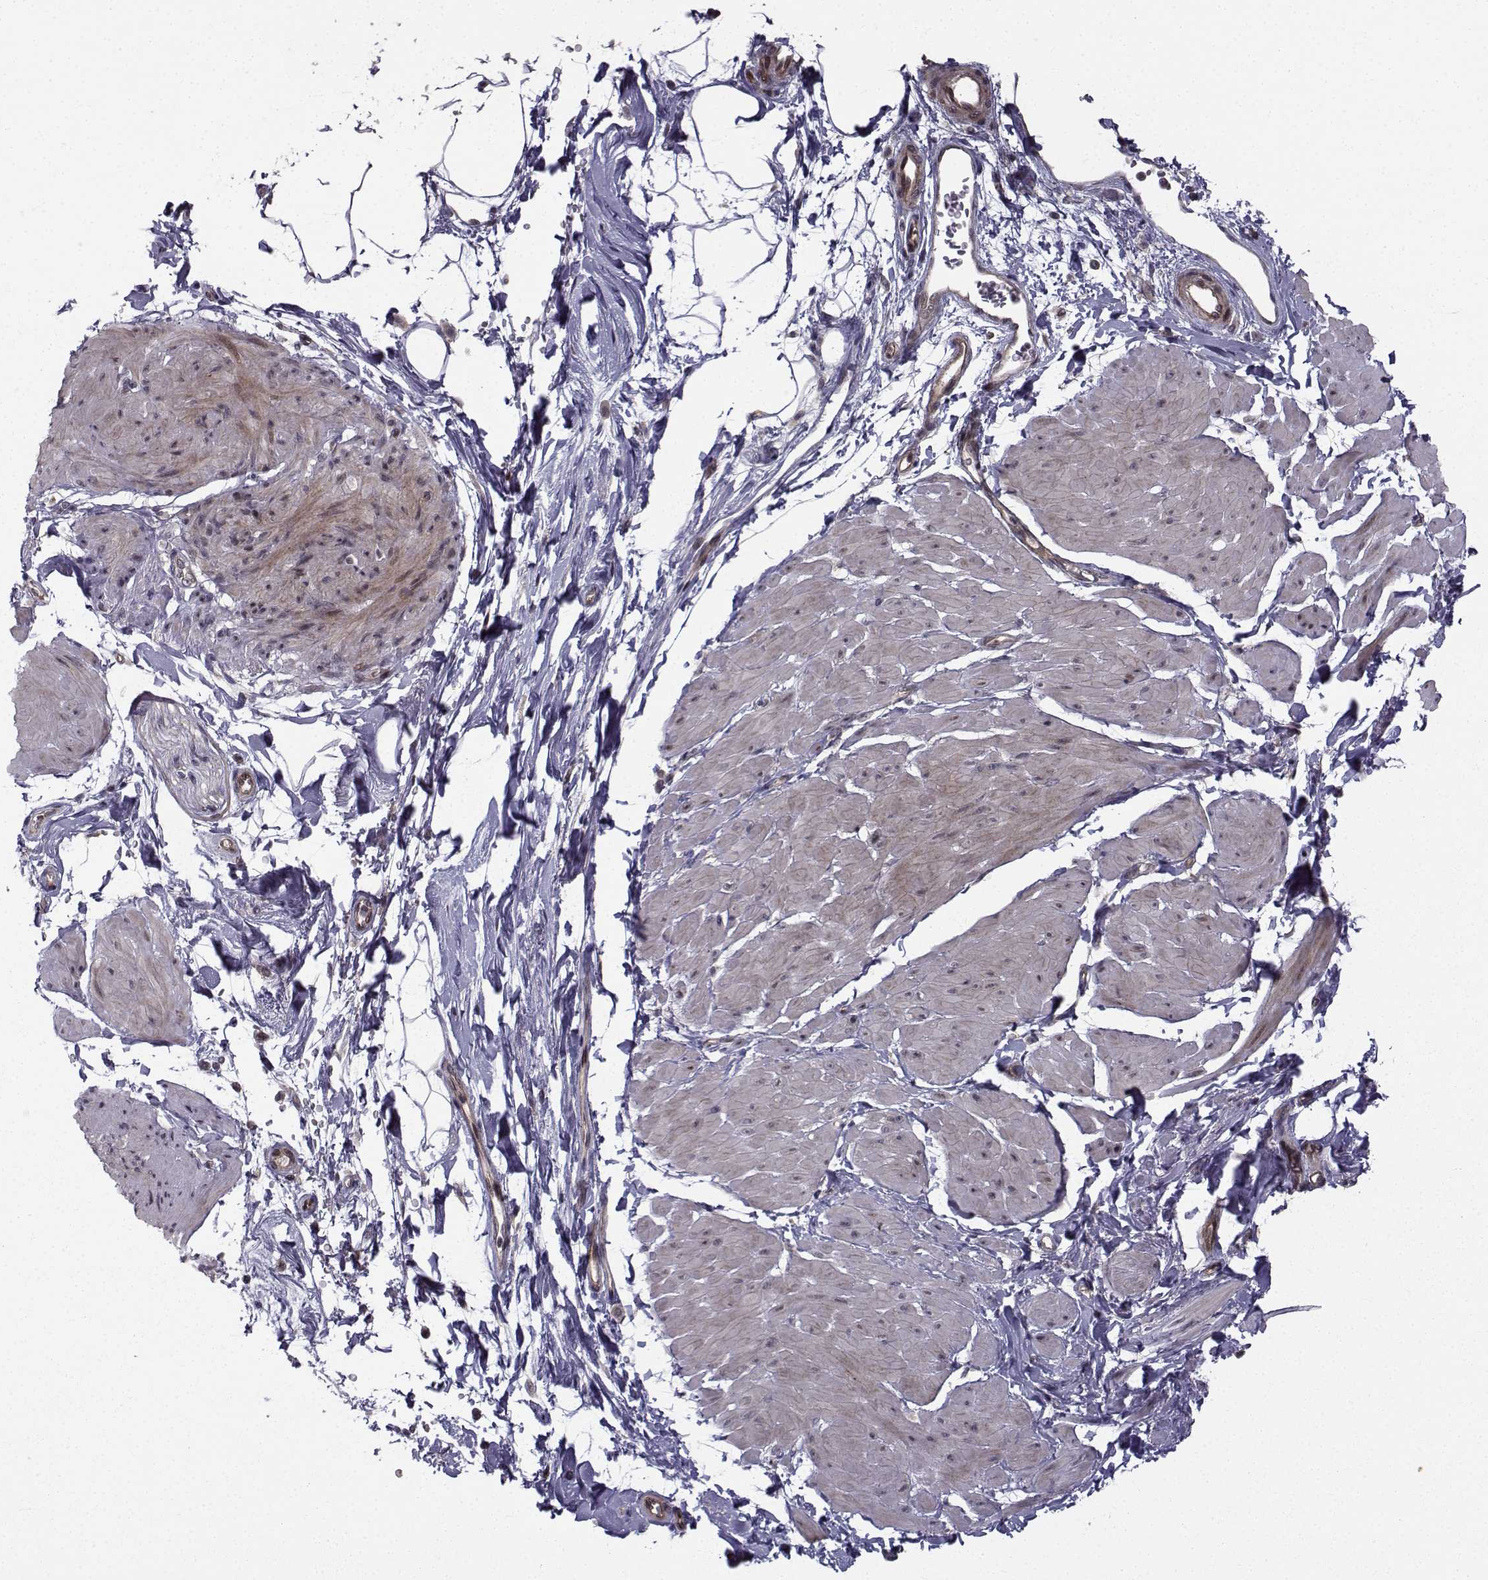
{"staining": {"intensity": "weak", "quantity": "<25%", "location": "cytoplasmic/membranous"}, "tissue": "smooth muscle", "cell_type": "Smooth muscle cells", "image_type": "normal", "snomed": [{"axis": "morphology", "description": "Normal tissue, NOS"}, {"axis": "topography", "description": "Adipose tissue"}, {"axis": "topography", "description": "Smooth muscle"}, {"axis": "topography", "description": "Peripheral nerve tissue"}], "caption": "High magnification brightfield microscopy of benign smooth muscle stained with DAB (3,3'-diaminobenzidine) (brown) and counterstained with hematoxylin (blue): smooth muscle cells show no significant staining.", "gene": "APC", "patient": {"sex": "male", "age": 83}}